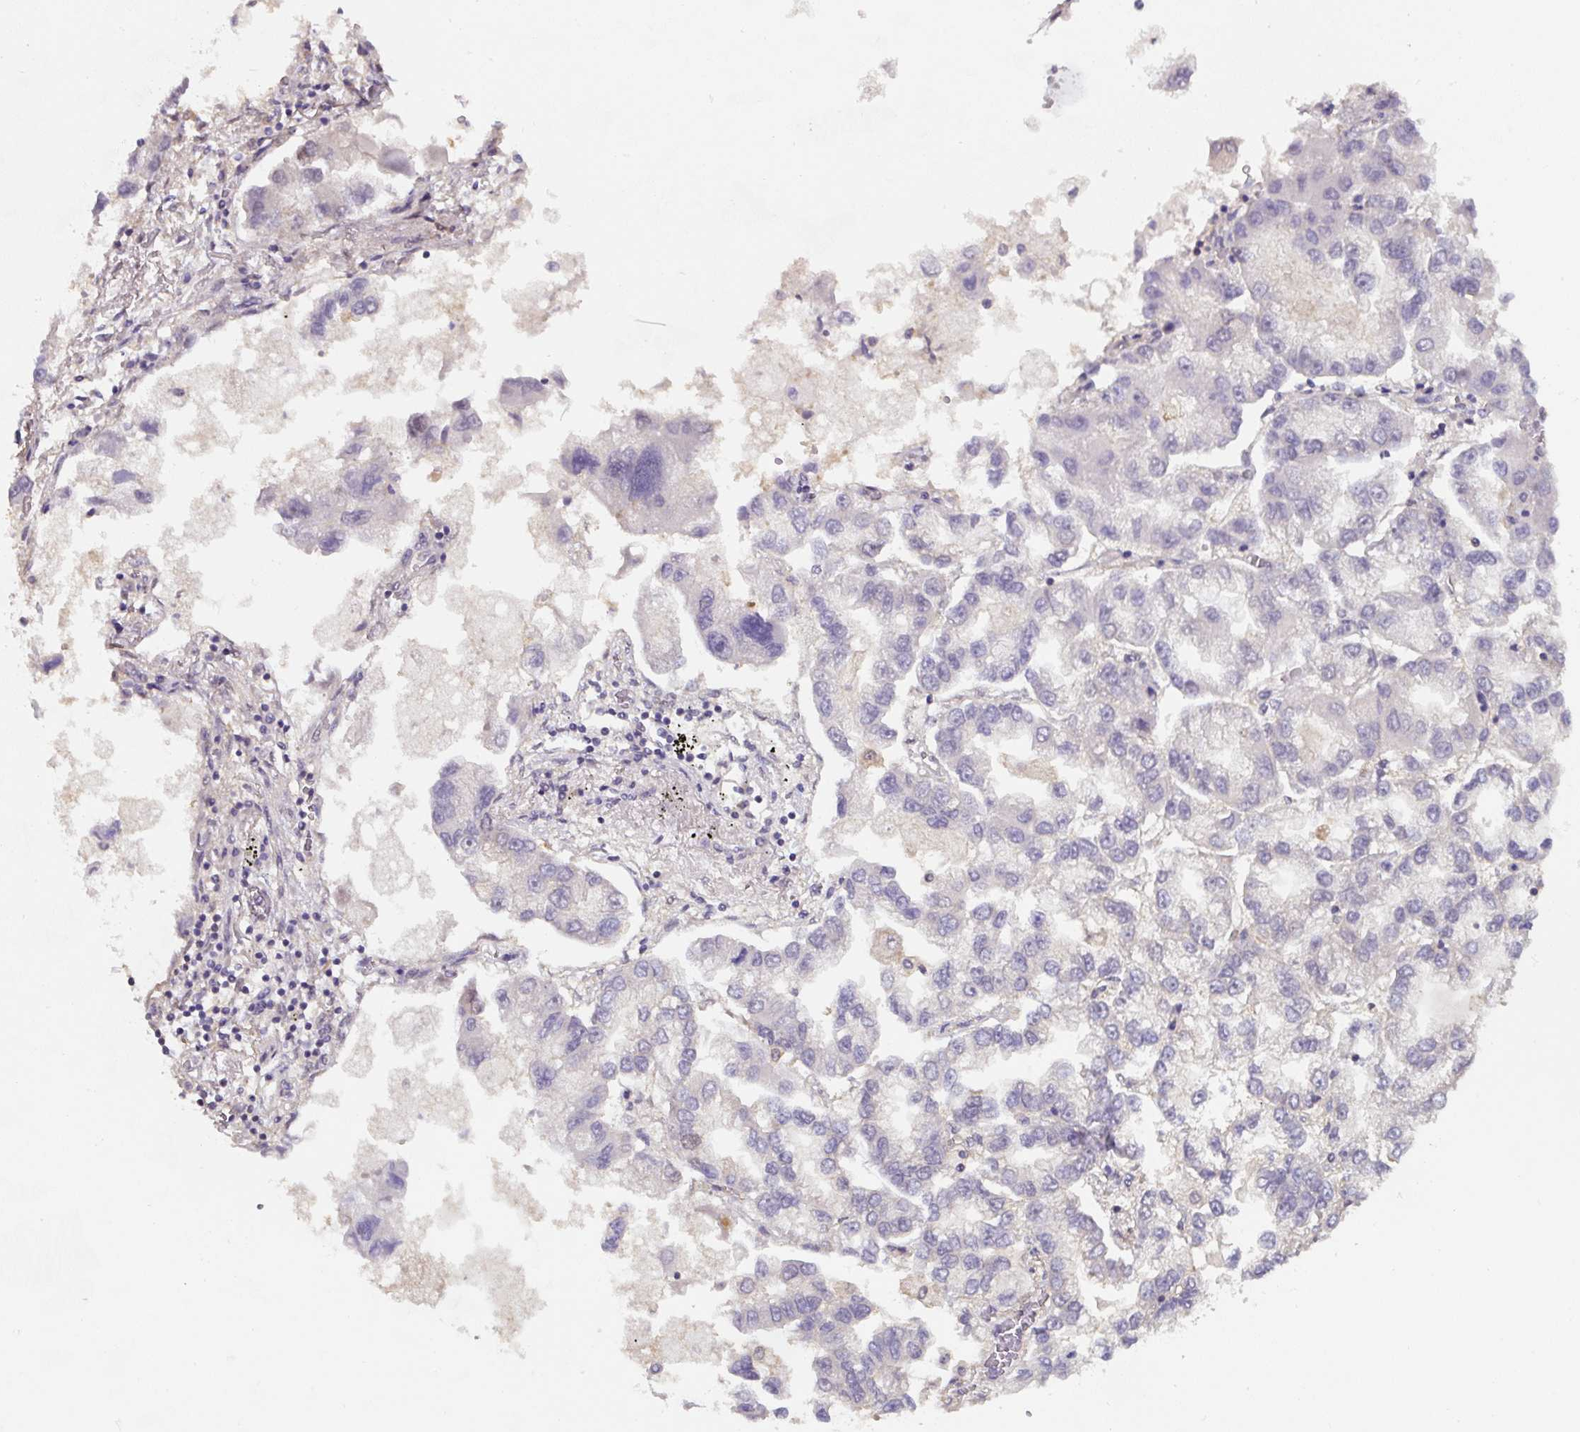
{"staining": {"intensity": "negative", "quantity": "none", "location": "none"}, "tissue": "lung cancer", "cell_type": "Tumor cells", "image_type": "cancer", "snomed": [{"axis": "morphology", "description": "Adenocarcinoma, NOS"}, {"axis": "topography", "description": "Lung"}], "caption": "The histopathology image exhibits no significant positivity in tumor cells of lung cancer. (DAB immunohistochemistry (IHC) visualized using brightfield microscopy, high magnification).", "gene": "ST13", "patient": {"sex": "female", "age": 54}}